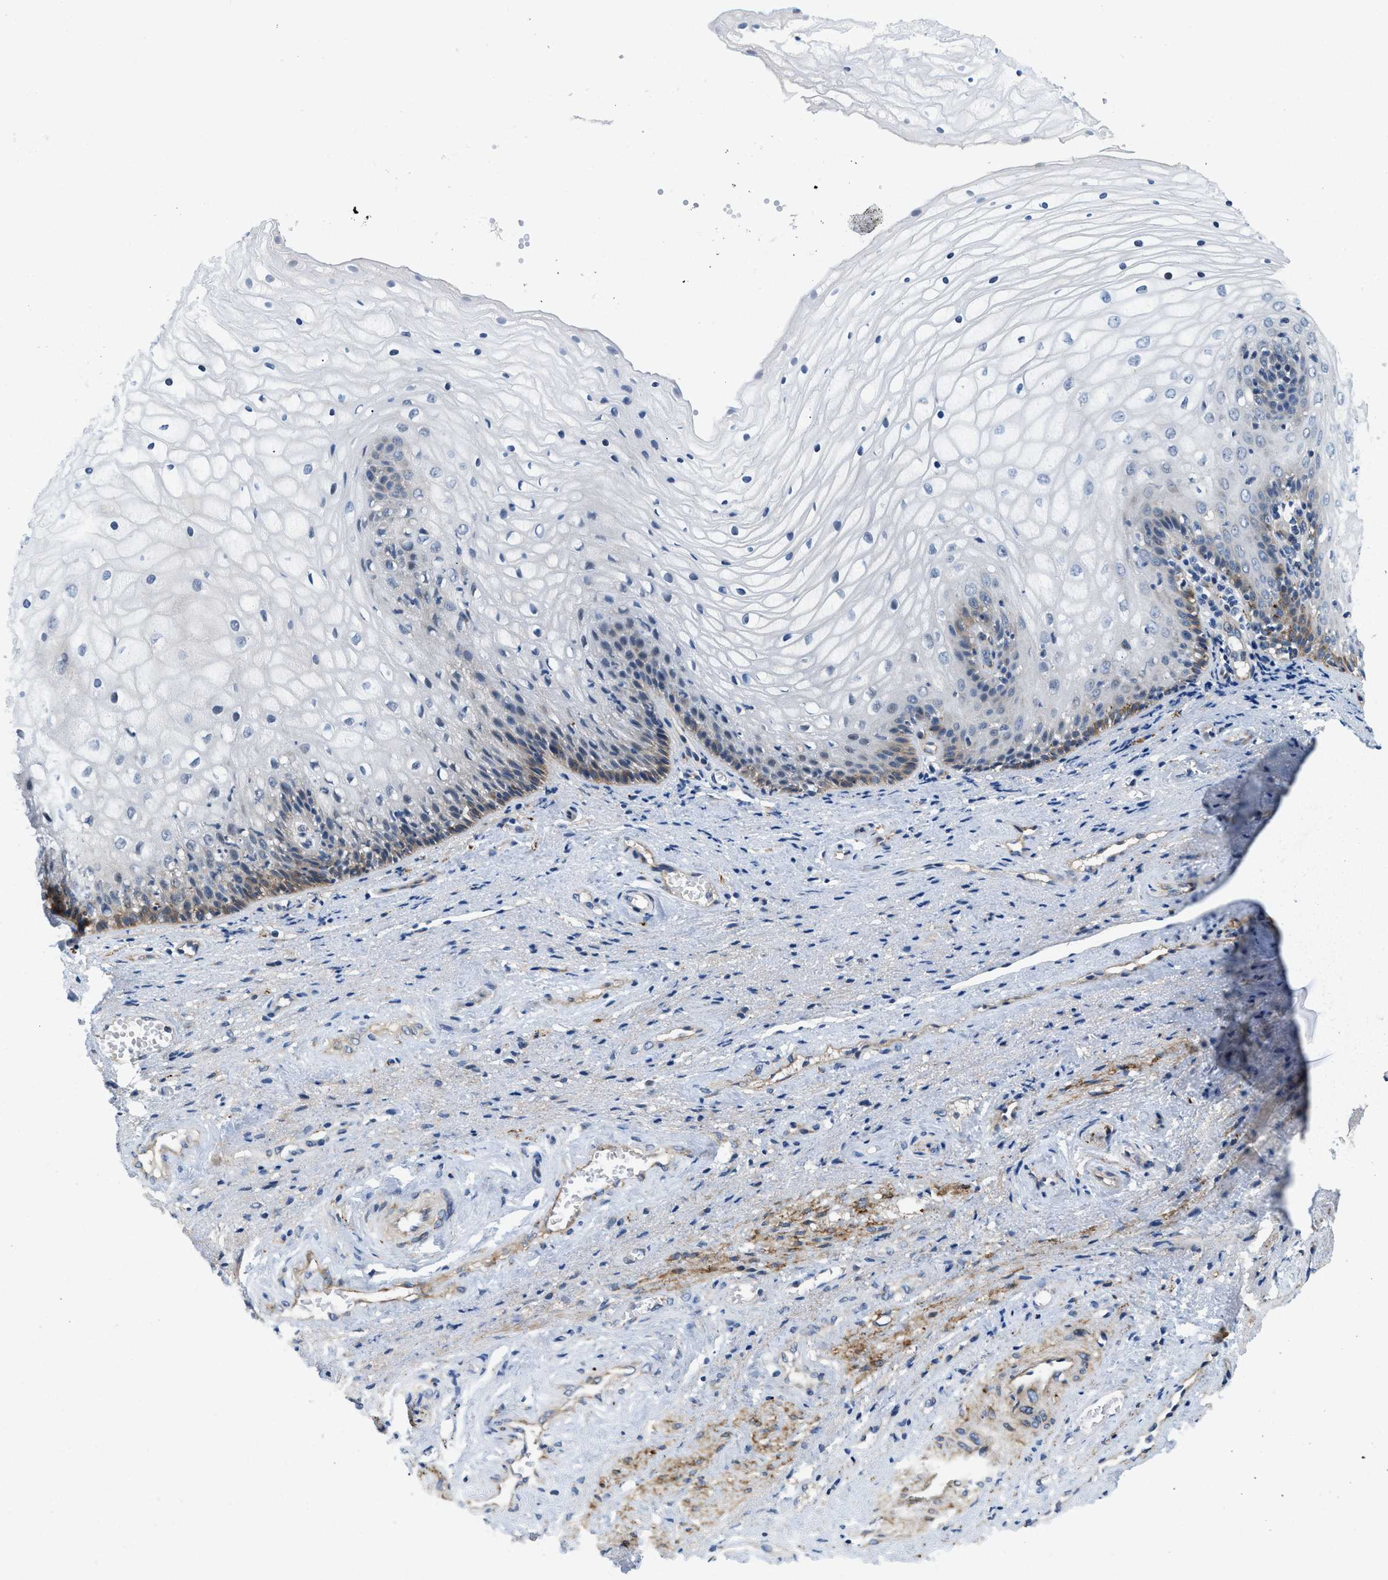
{"staining": {"intensity": "moderate", "quantity": "<25%", "location": "cytoplasmic/membranous"}, "tissue": "vagina", "cell_type": "Squamous epithelial cells", "image_type": "normal", "snomed": [{"axis": "morphology", "description": "Normal tissue, NOS"}, {"axis": "topography", "description": "Vagina"}], "caption": "Brown immunohistochemical staining in benign human vagina shows moderate cytoplasmic/membranous expression in approximately <25% of squamous epithelial cells.", "gene": "ZNF599", "patient": {"sex": "female", "age": 34}}